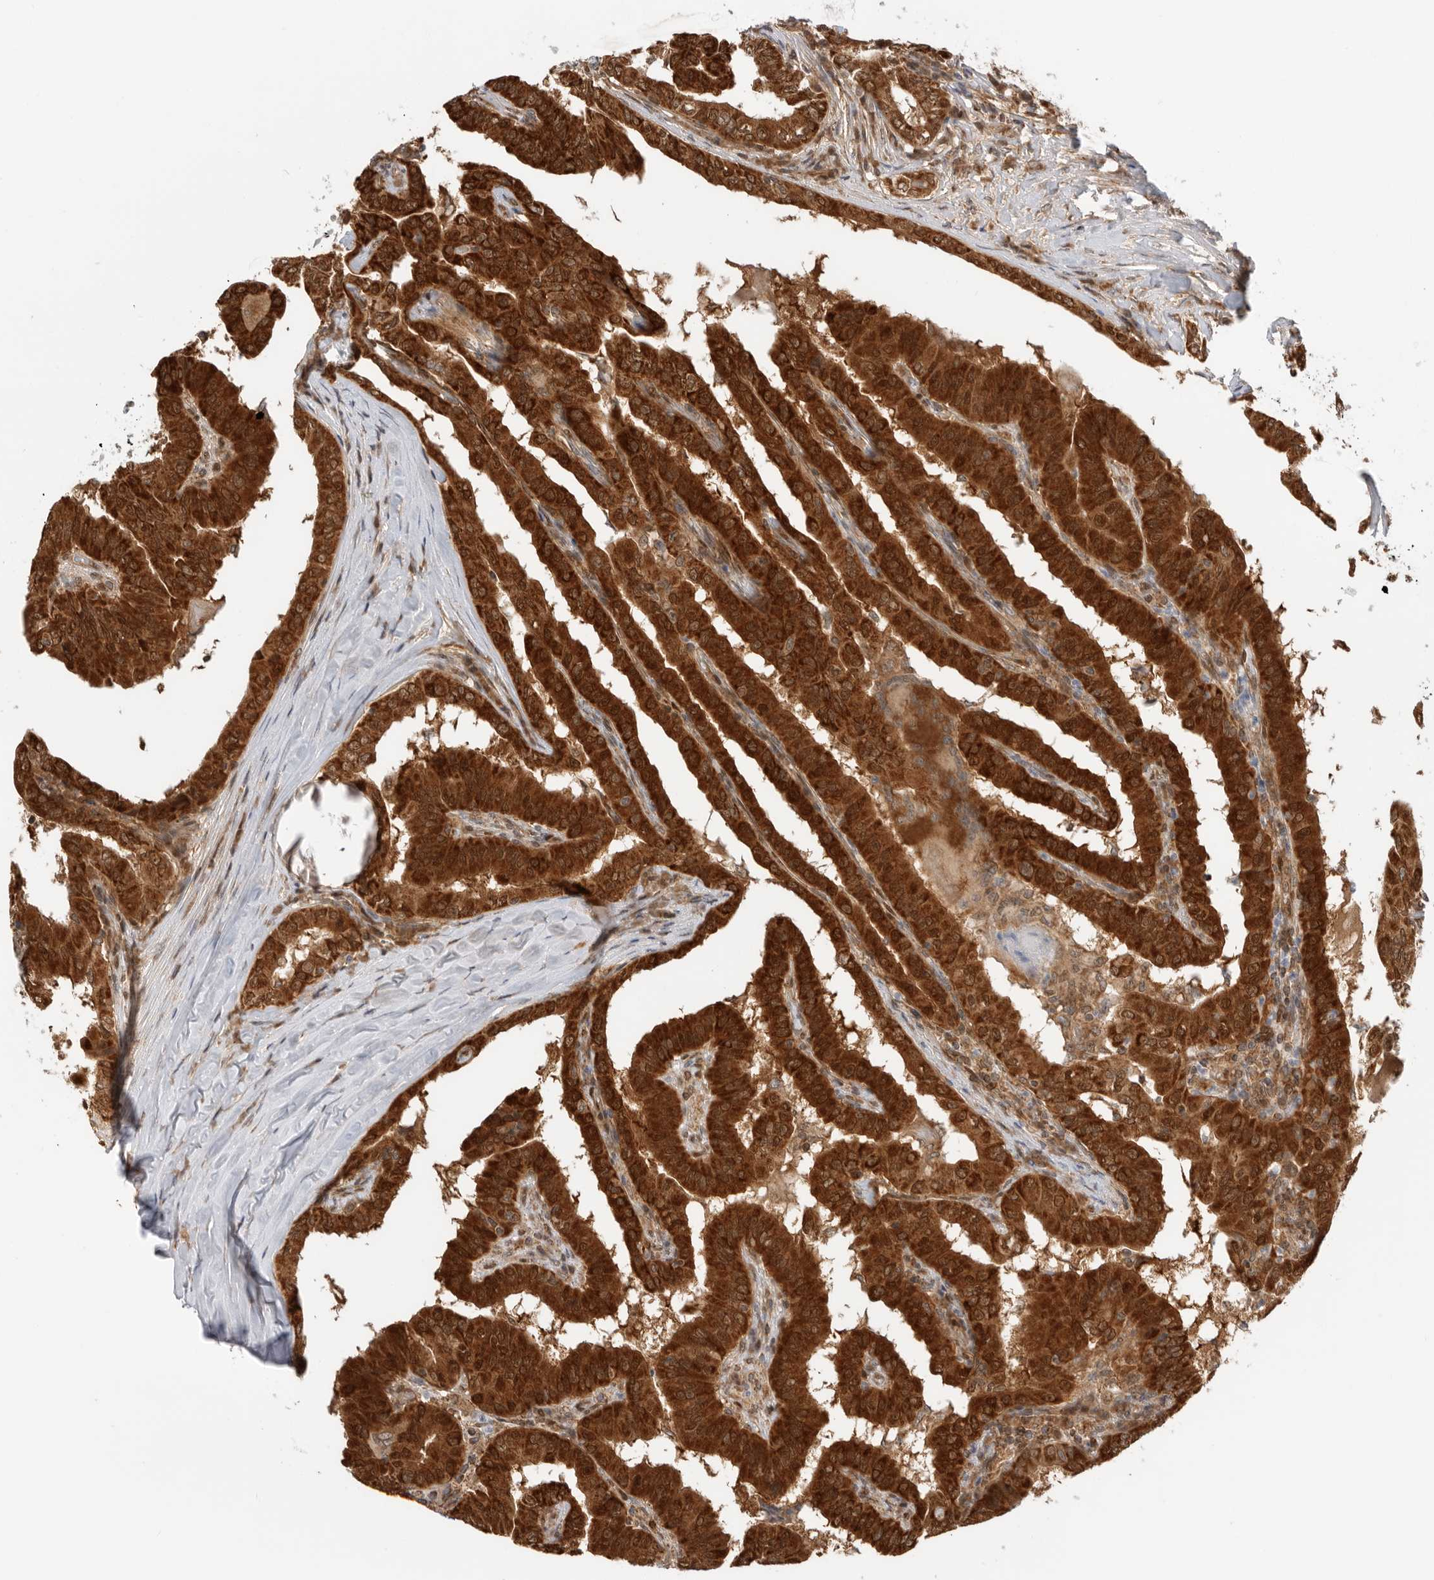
{"staining": {"intensity": "strong", "quantity": ">75%", "location": "cytoplasmic/membranous,nuclear"}, "tissue": "thyroid cancer", "cell_type": "Tumor cells", "image_type": "cancer", "snomed": [{"axis": "morphology", "description": "Papillary adenocarcinoma, NOS"}, {"axis": "topography", "description": "Thyroid gland"}], "caption": "Protein expression analysis of thyroid papillary adenocarcinoma demonstrates strong cytoplasmic/membranous and nuclear staining in about >75% of tumor cells.", "gene": "DCAF8", "patient": {"sex": "male", "age": 33}}